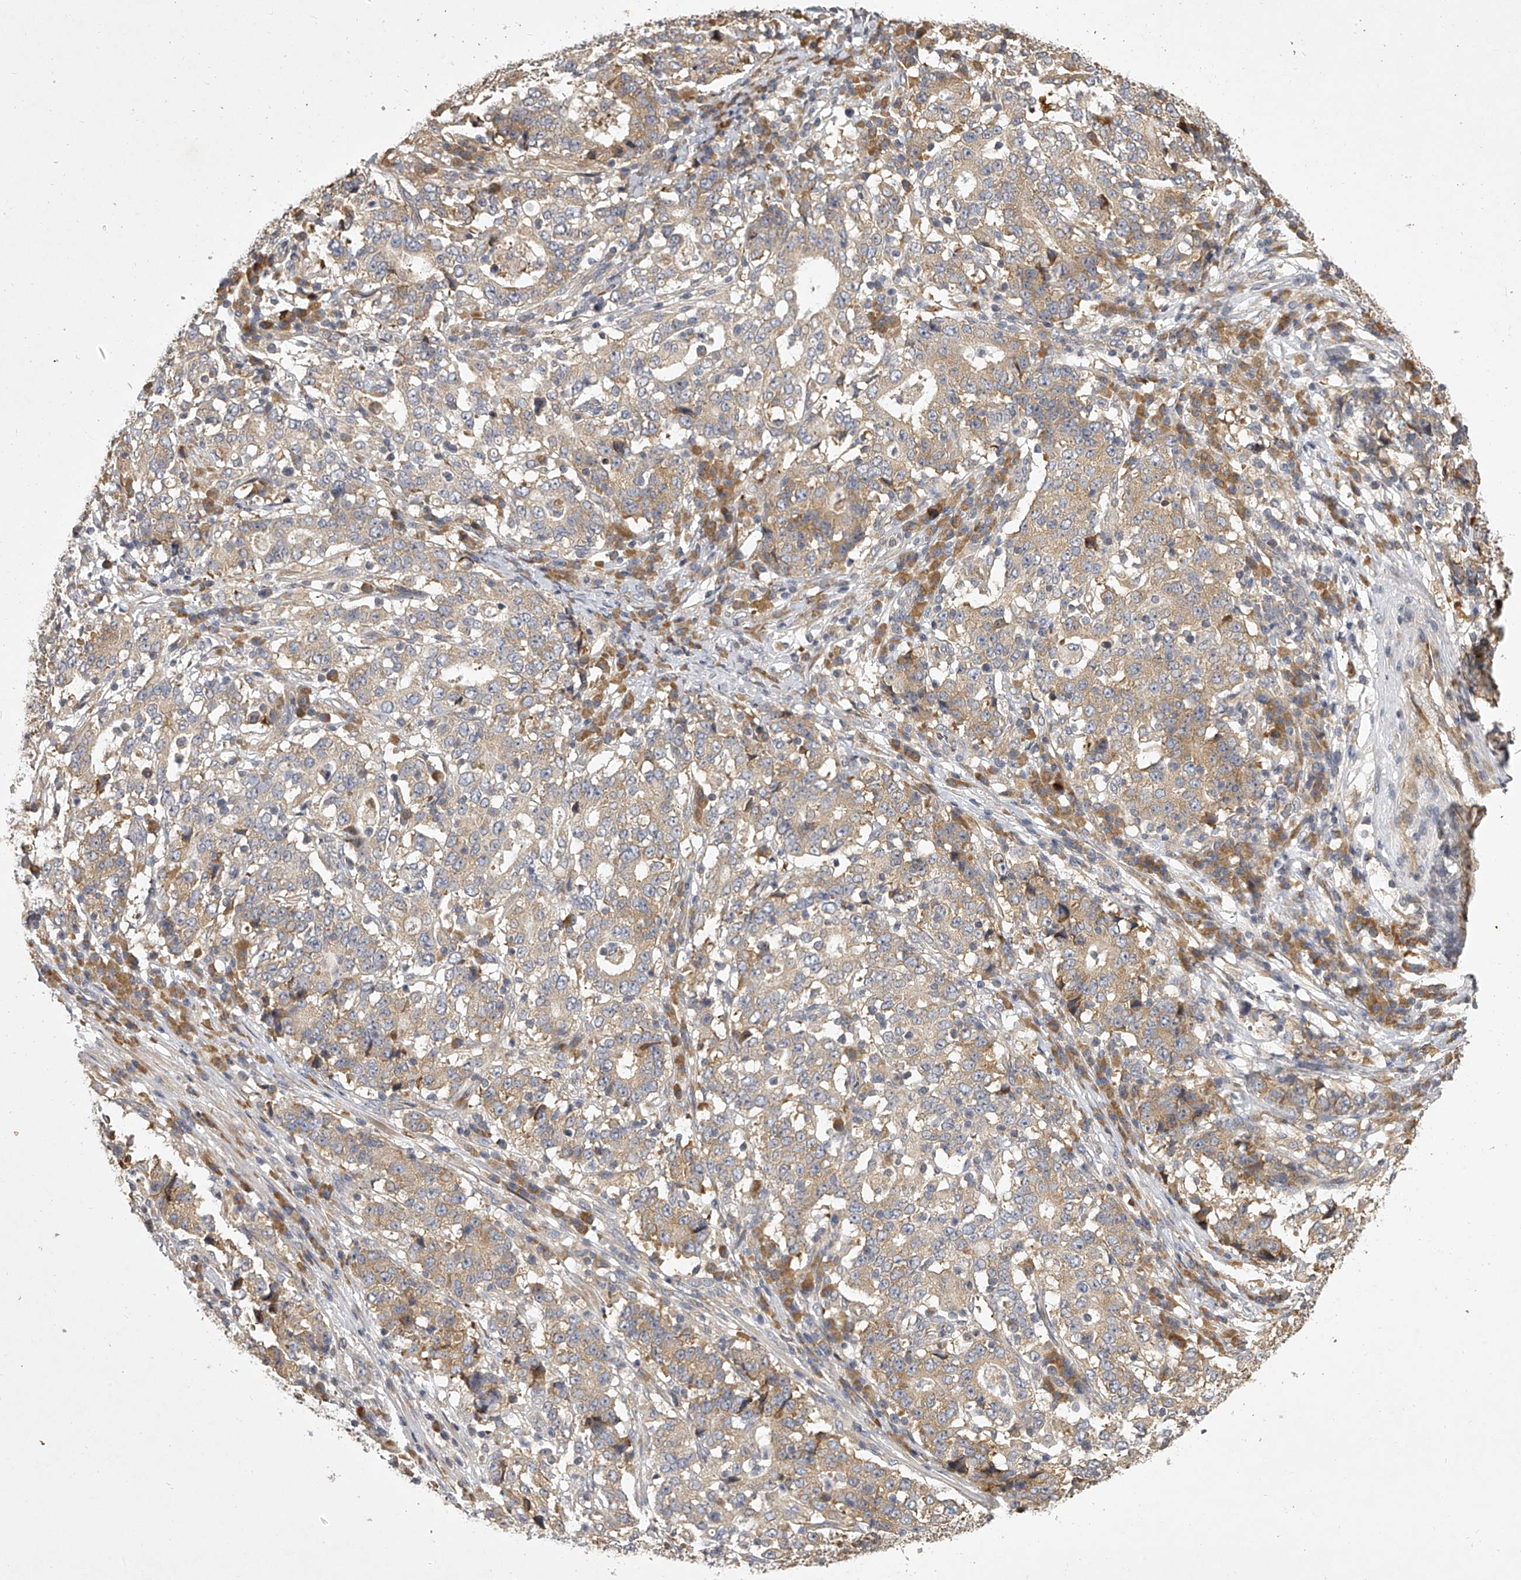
{"staining": {"intensity": "moderate", "quantity": ">75%", "location": "cytoplasmic/membranous"}, "tissue": "stomach cancer", "cell_type": "Tumor cells", "image_type": "cancer", "snomed": [{"axis": "morphology", "description": "Adenocarcinoma, NOS"}, {"axis": "topography", "description": "Stomach"}], "caption": "Moderate cytoplasmic/membranous positivity for a protein is seen in about >75% of tumor cells of stomach adenocarcinoma using immunohistochemistry (IHC).", "gene": "DOCK9", "patient": {"sex": "male", "age": 59}}